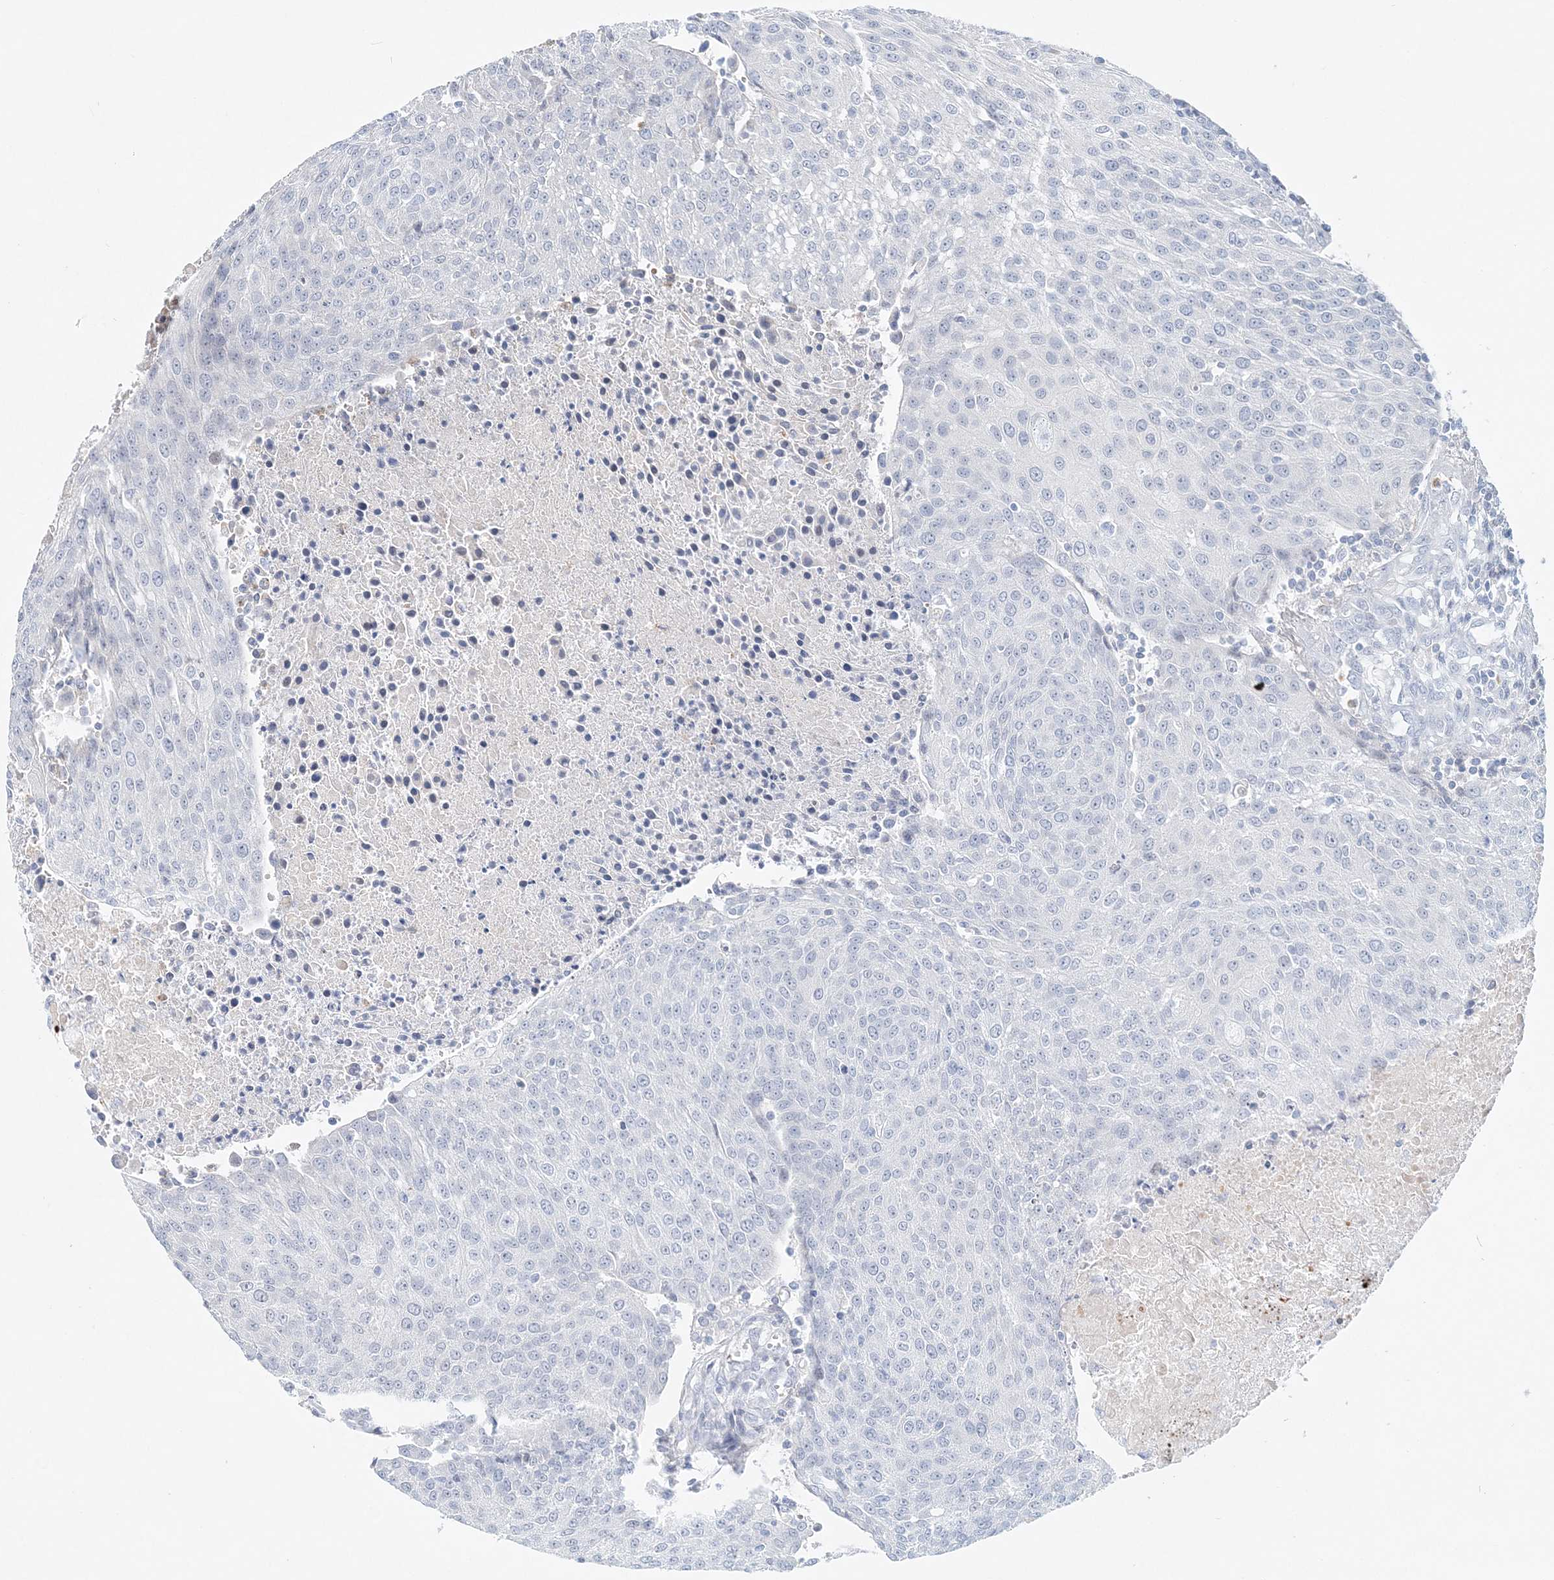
{"staining": {"intensity": "negative", "quantity": "none", "location": "none"}, "tissue": "urothelial cancer", "cell_type": "Tumor cells", "image_type": "cancer", "snomed": [{"axis": "morphology", "description": "Urothelial carcinoma, High grade"}, {"axis": "topography", "description": "Urinary bladder"}], "caption": "DAB immunohistochemical staining of urothelial carcinoma (high-grade) displays no significant positivity in tumor cells.", "gene": "DNAH5", "patient": {"sex": "female", "age": 85}}